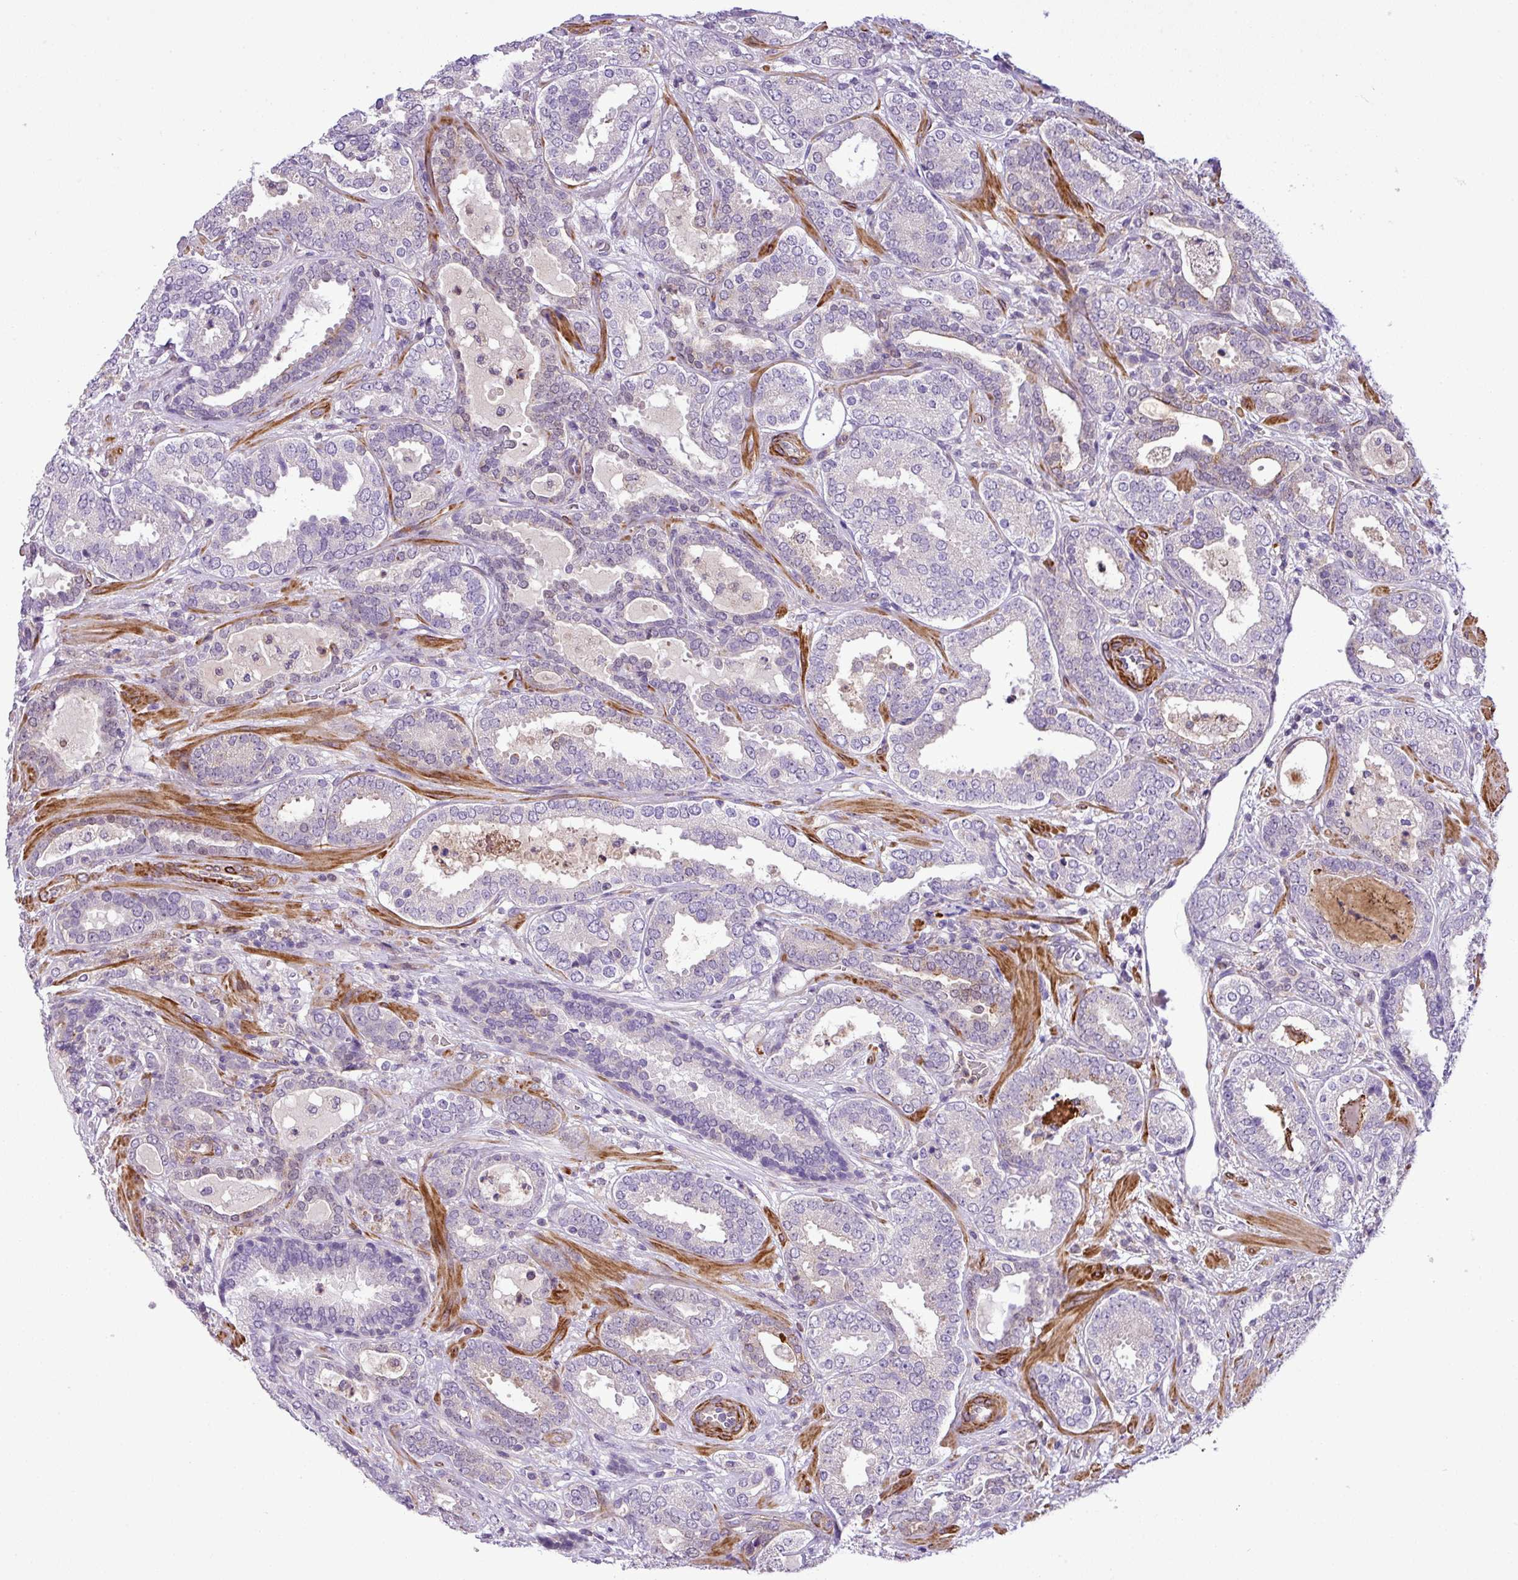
{"staining": {"intensity": "negative", "quantity": "none", "location": "none"}, "tissue": "prostate cancer", "cell_type": "Tumor cells", "image_type": "cancer", "snomed": [{"axis": "morphology", "description": "Adenocarcinoma, High grade"}, {"axis": "topography", "description": "Prostate"}], "caption": "High magnification brightfield microscopy of prostate high-grade adenocarcinoma stained with DAB (3,3'-diaminobenzidine) (brown) and counterstained with hematoxylin (blue): tumor cells show no significant expression.", "gene": "NBEAL2", "patient": {"sex": "male", "age": 65}}